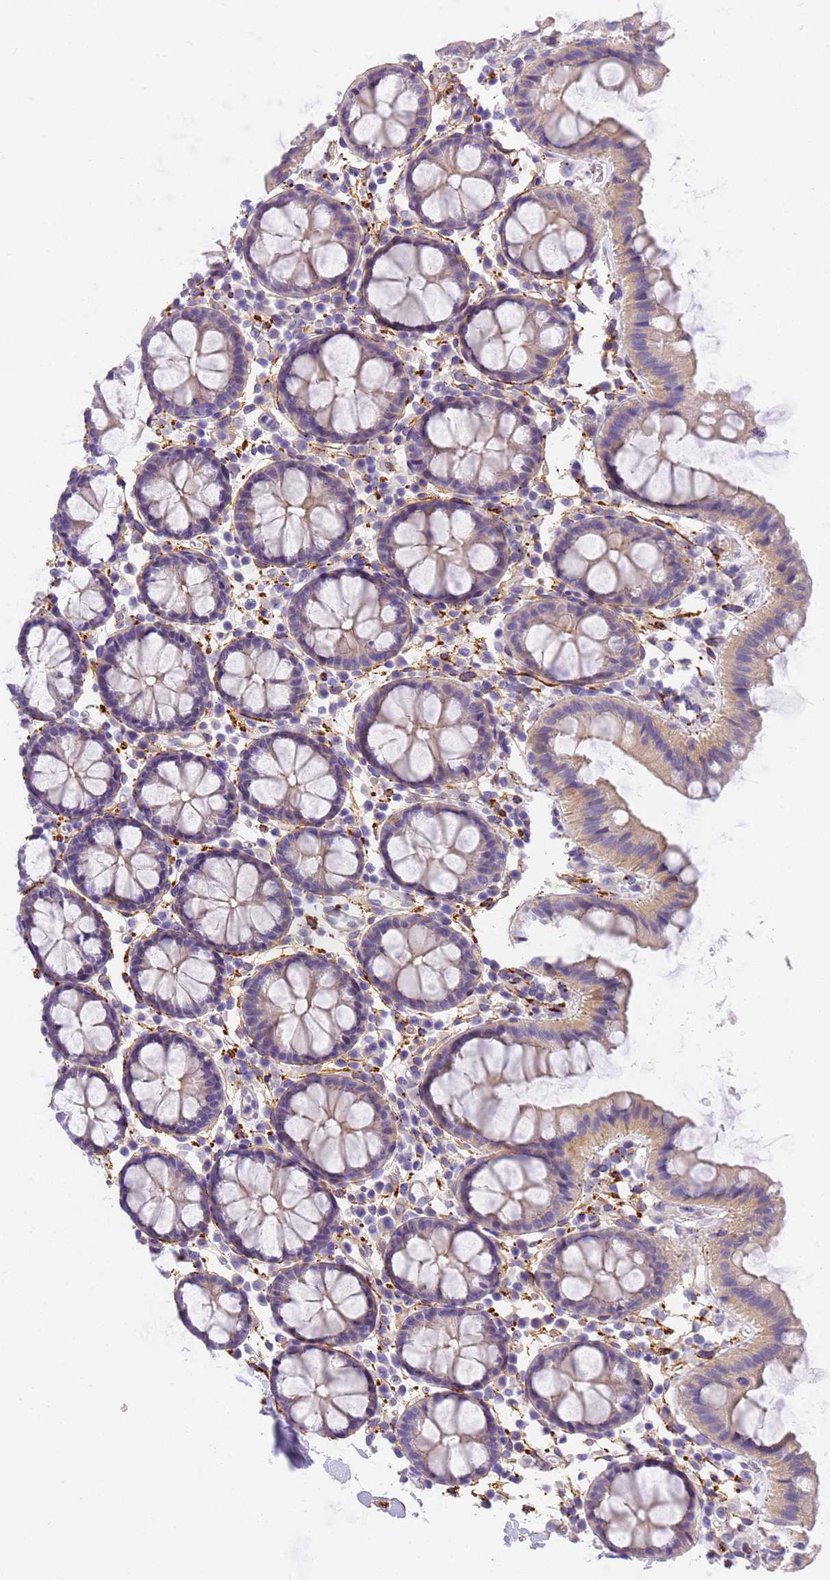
{"staining": {"intensity": "moderate", "quantity": "25%-75%", "location": "cytoplasmic/membranous"}, "tissue": "colon", "cell_type": "Endothelial cells", "image_type": "normal", "snomed": [{"axis": "morphology", "description": "Normal tissue, NOS"}, {"axis": "topography", "description": "Colon"}], "caption": "High-power microscopy captured an immunohistochemistry (IHC) histopathology image of normal colon, revealing moderate cytoplasmic/membranous positivity in about 25%-75% of endothelial cells. (DAB (3,3'-diaminobenzidine) = brown stain, brightfield microscopy at high magnification).", "gene": "MVB12A", "patient": {"sex": "male", "age": 75}}